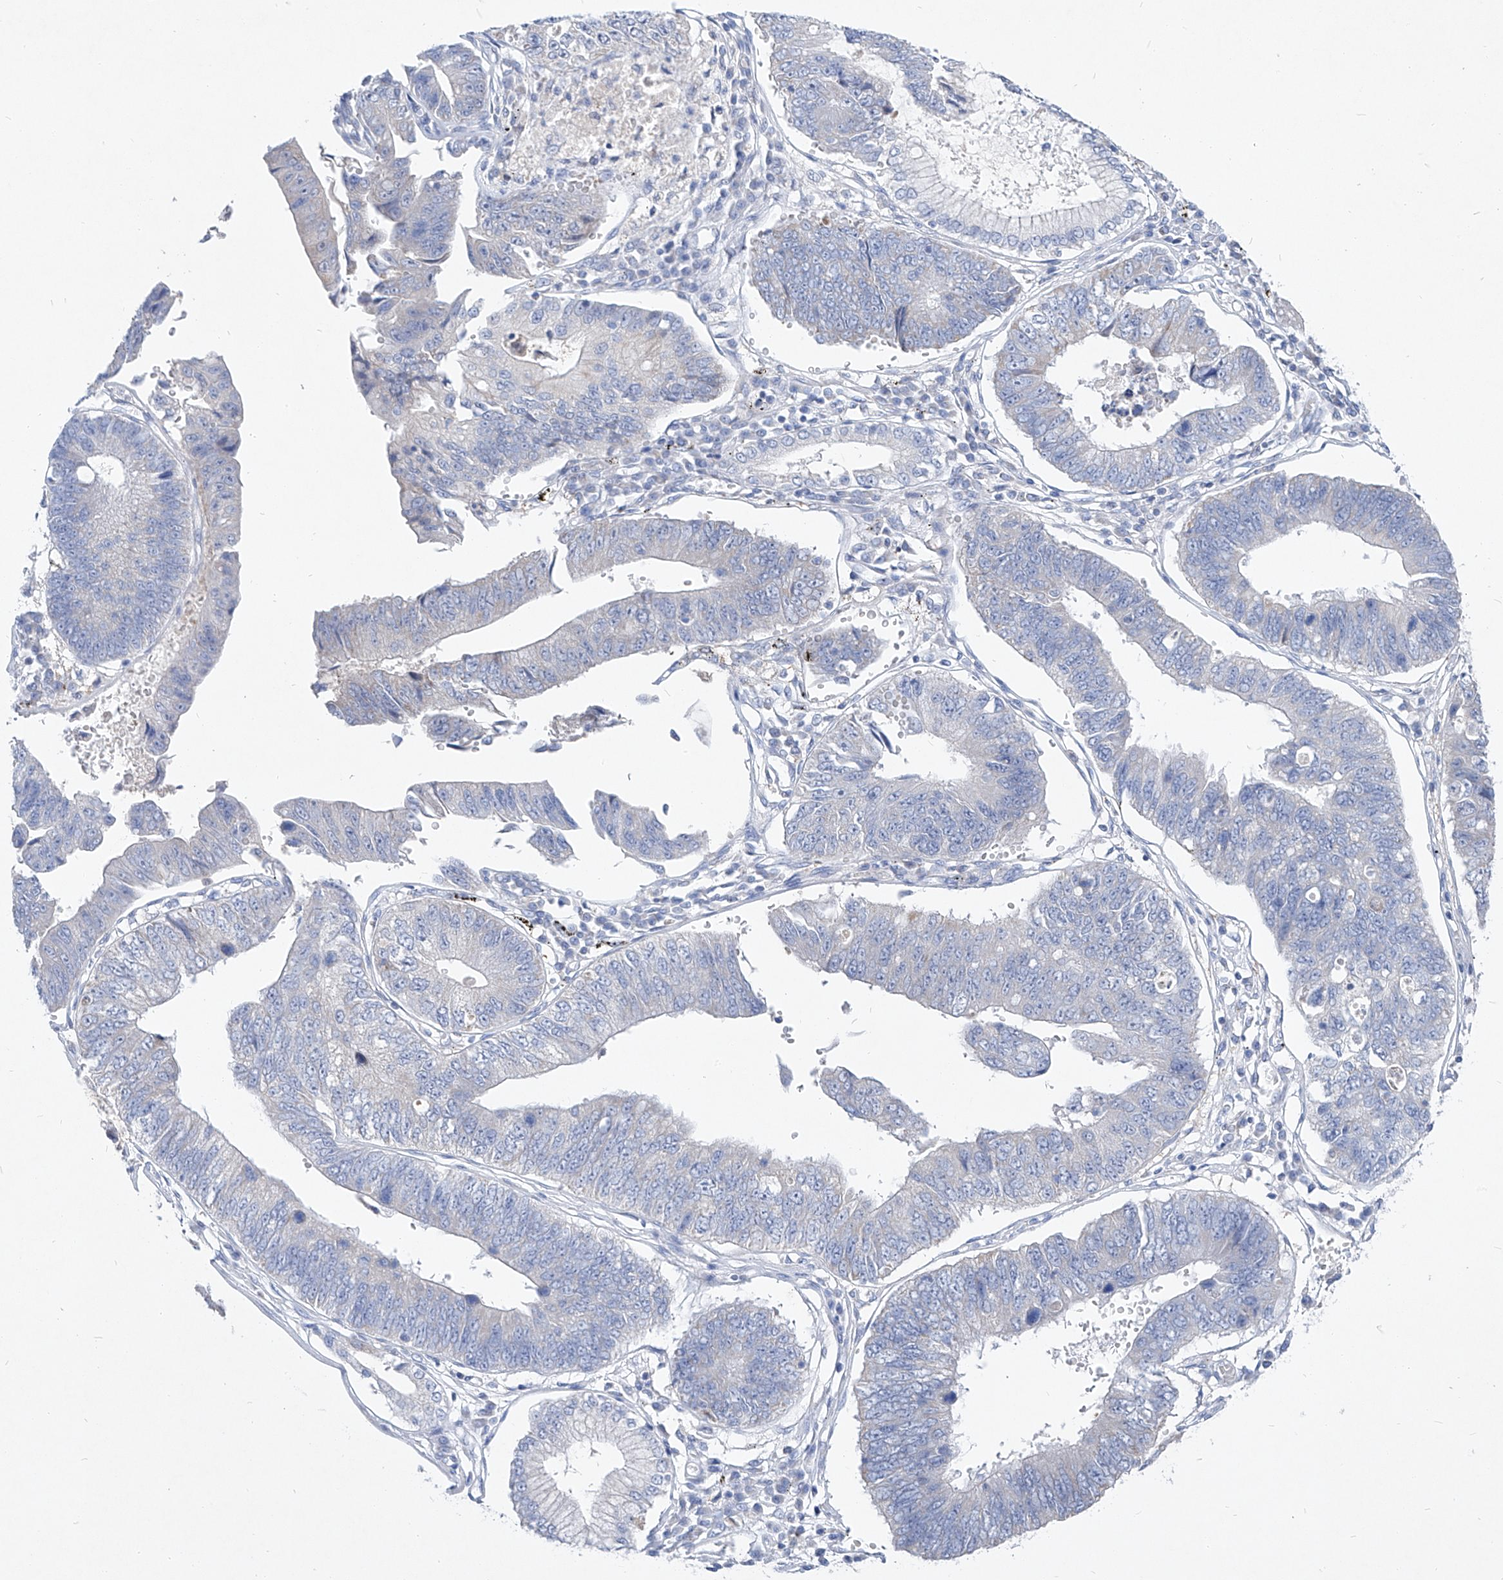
{"staining": {"intensity": "negative", "quantity": "none", "location": "none"}, "tissue": "stomach cancer", "cell_type": "Tumor cells", "image_type": "cancer", "snomed": [{"axis": "morphology", "description": "Adenocarcinoma, NOS"}, {"axis": "topography", "description": "Stomach"}], "caption": "An immunohistochemistry (IHC) histopathology image of stomach adenocarcinoma is shown. There is no staining in tumor cells of stomach adenocarcinoma.", "gene": "UFL1", "patient": {"sex": "male", "age": 59}}